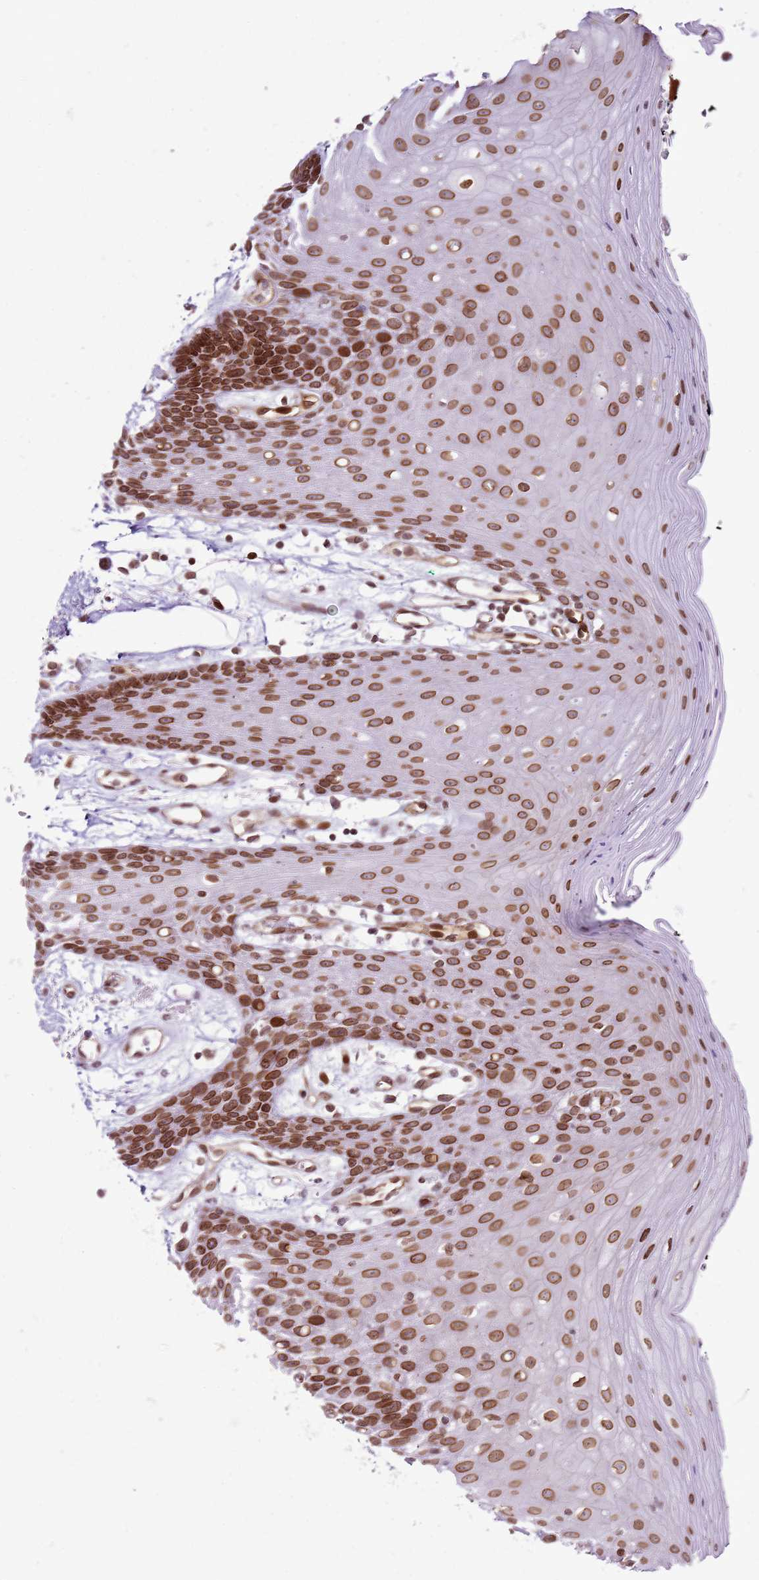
{"staining": {"intensity": "strong", "quantity": ">75%", "location": "cytoplasmic/membranous,nuclear"}, "tissue": "oral mucosa", "cell_type": "Squamous epithelial cells", "image_type": "normal", "snomed": [{"axis": "morphology", "description": "Normal tissue, NOS"}, {"axis": "topography", "description": "Oral tissue"}, {"axis": "topography", "description": "Tounge, NOS"}], "caption": "Brown immunohistochemical staining in unremarkable human oral mucosa displays strong cytoplasmic/membranous,nuclear staining in about >75% of squamous epithelial cells.", "gene": "POU6F1", "patient": {"sex": "female", "age": 59}}